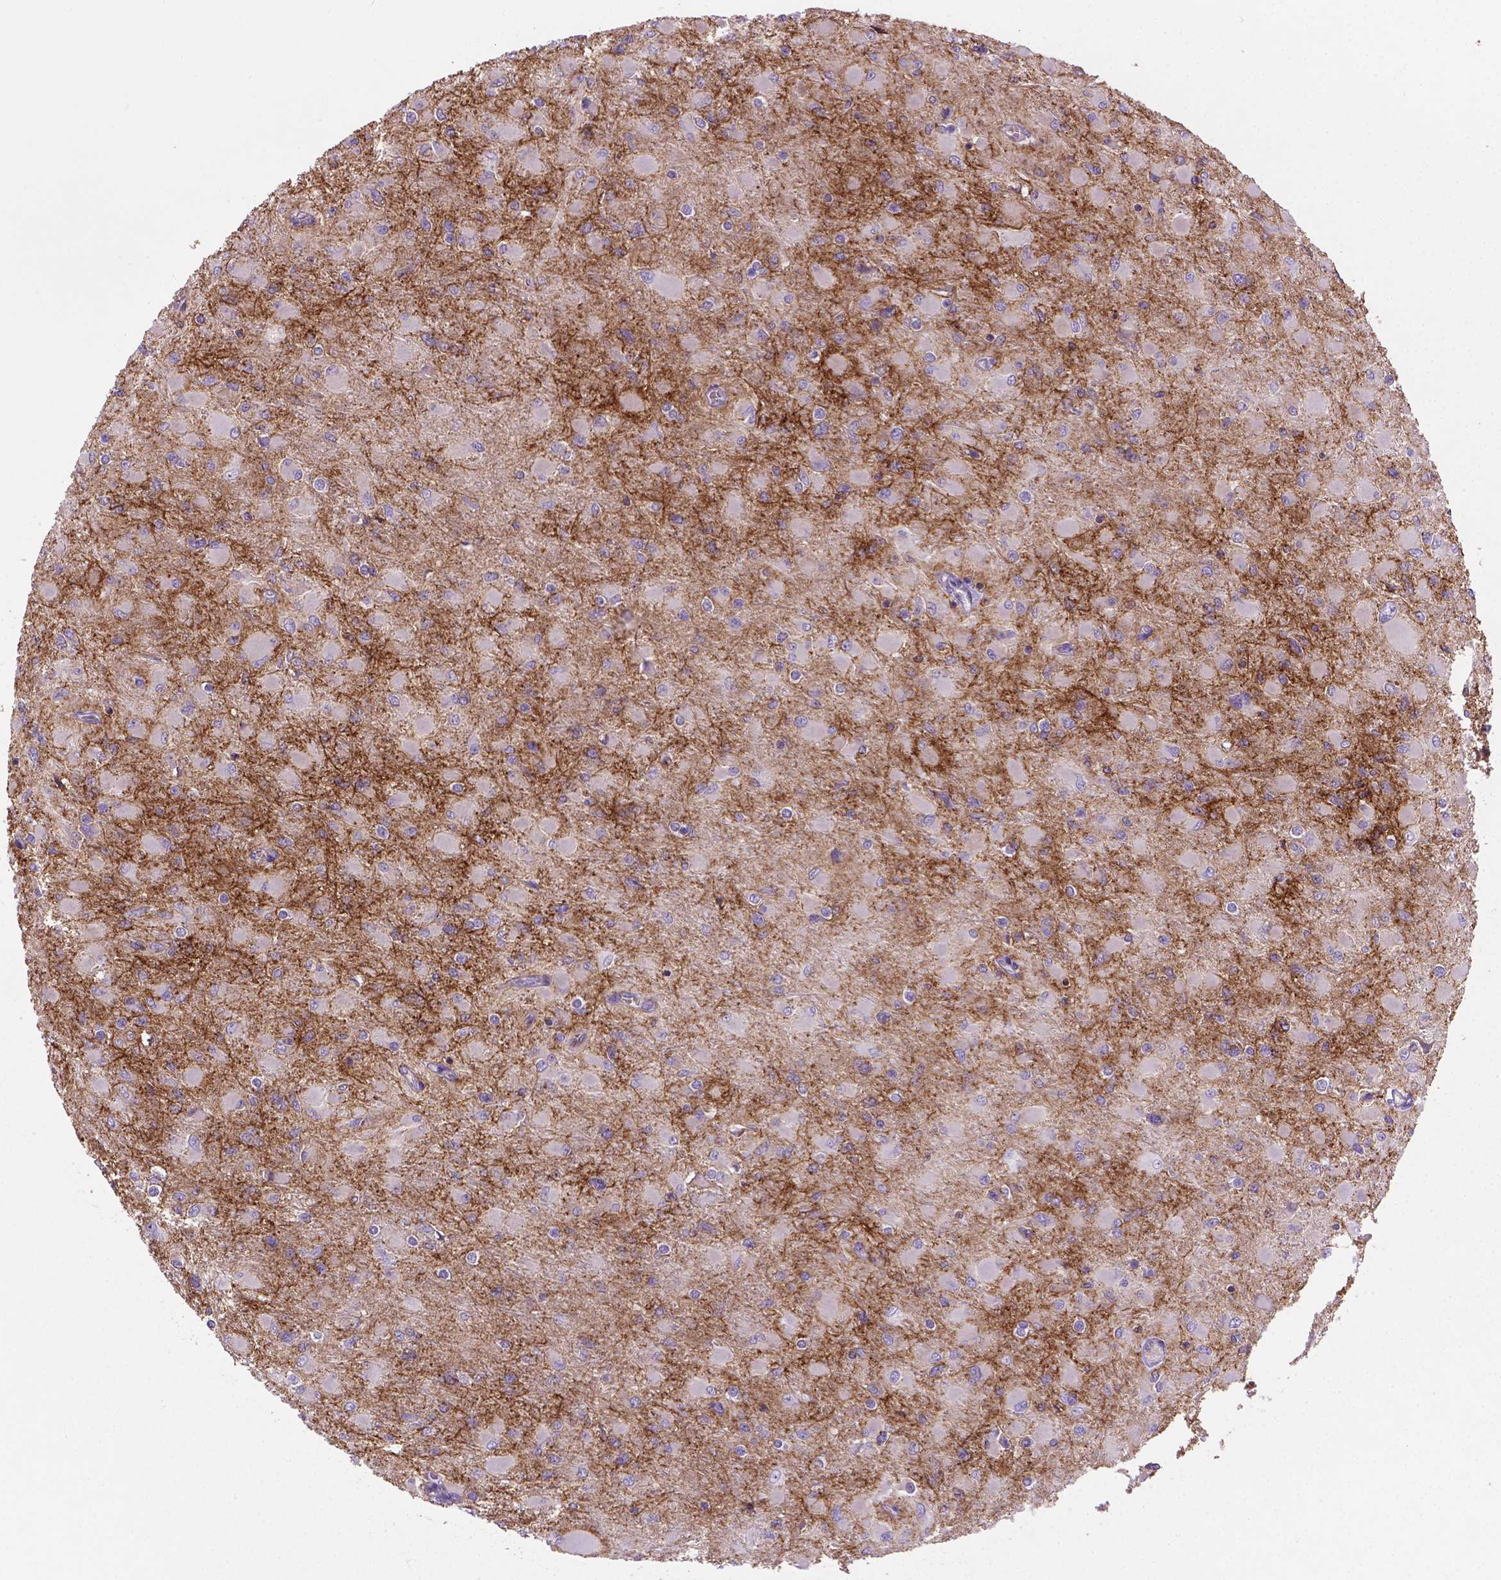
{"staining": {"intensity": "negative", "quantity": "none", "location": "none"}, "tissue": "glioma", "cell_type": "Tumor cells", "image_type": "cancer", "snomed": [{"axis": "morphology", "description": "Glioma, malignant, High grade"}, {"axis": "topography", "description": "Cerebral cortex"}], "caption": "Immunohistochemical staining of human glioma exhibits no significant expression in tumor cells.", "gene": "CSPG5", "patient": {"sex": "female", "age": 36}}